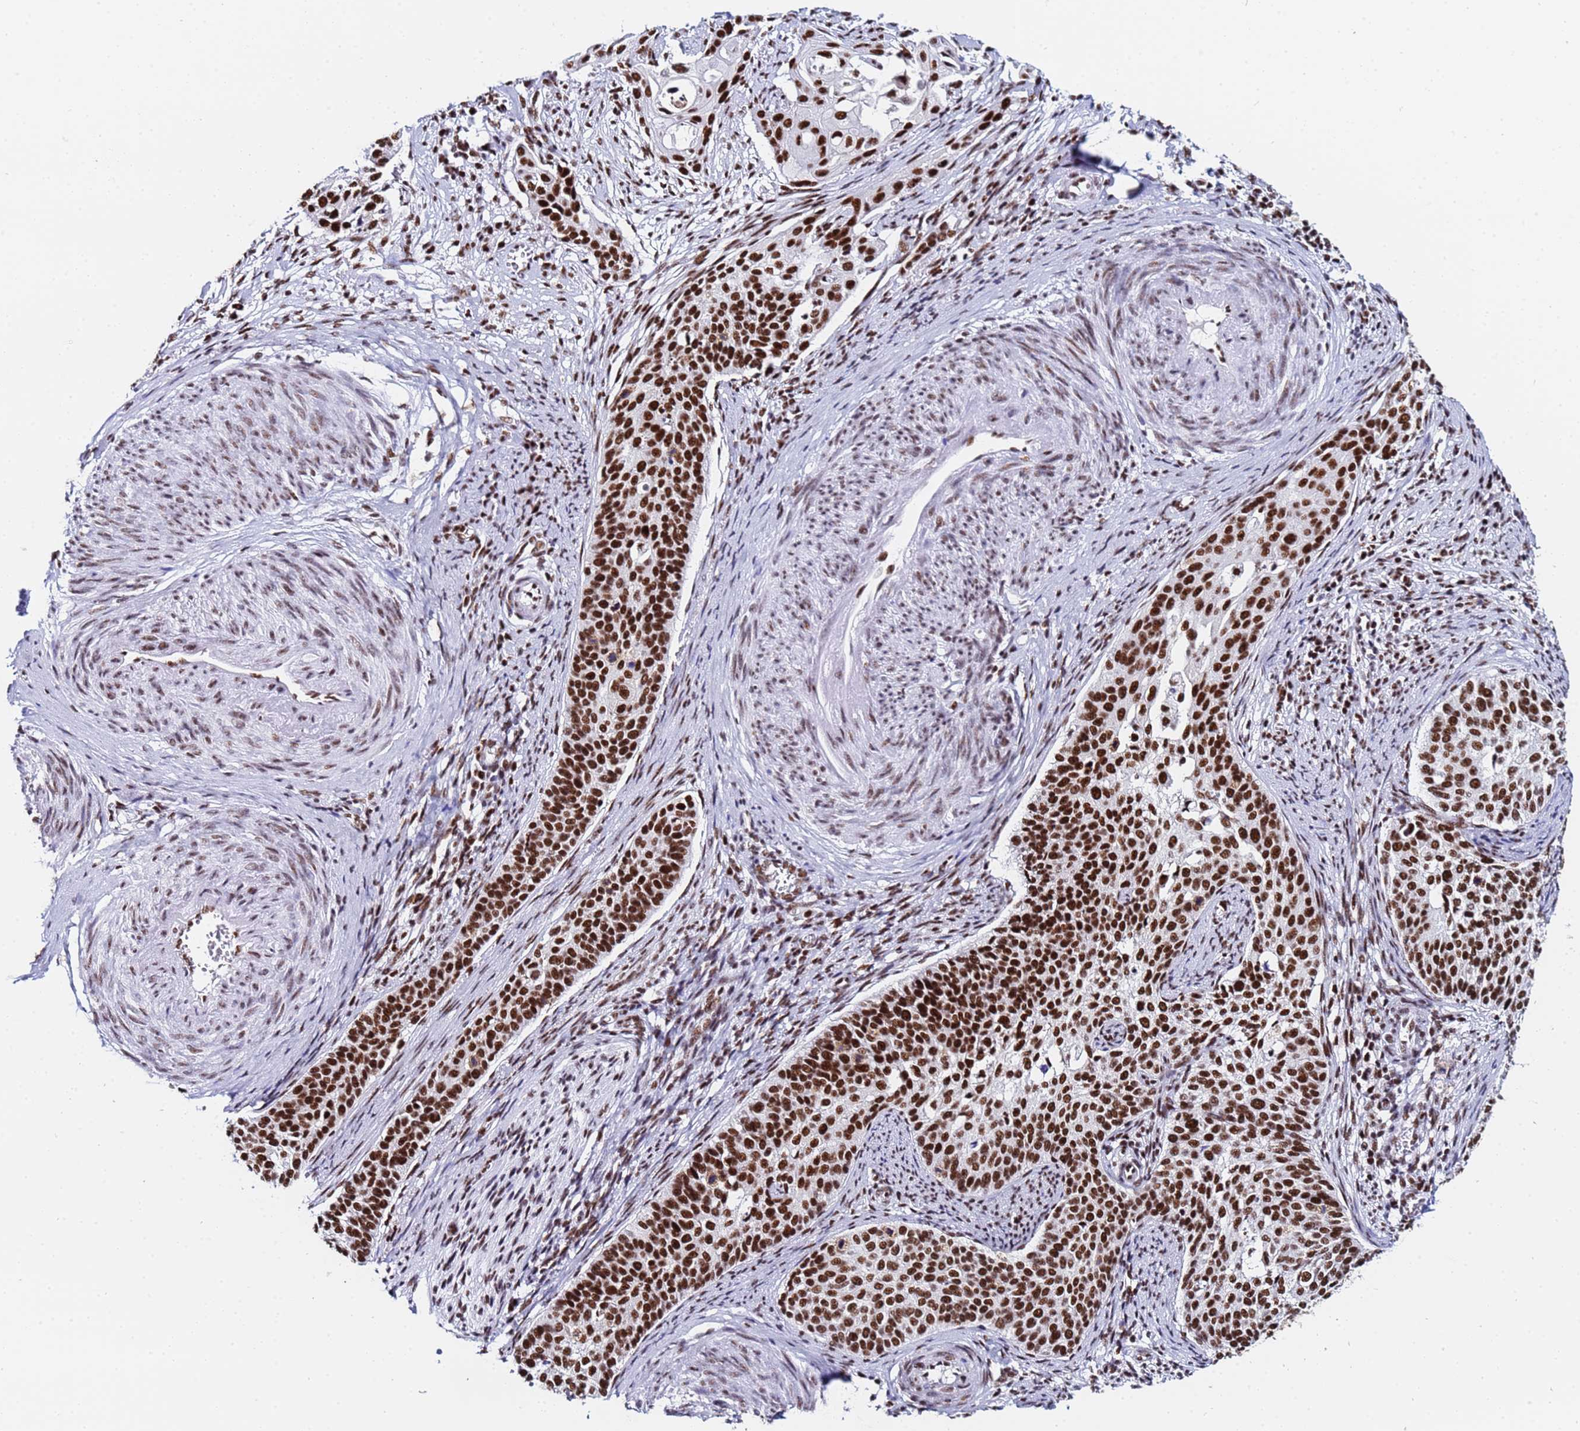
{"staining": {"intensity": "strong", "quantity": ">75%", "location": "nuclear"}, "tissue": "cervical cancer", "cell_type": "Tumor cells", "image_type": "cancer", "snomed": [{"axis": "morphology", "description": "Squamous cell carcinoma, NOS"}, {"axis": "topography", "description": "Cervix"}], "caption": "An image of squamous cell carcinoma (cervical) stained for a protein demonstrates strong nuclear brown staining in tumor cells.", "gene": "SNRPA1", "patient": {"sex": "female", "age": 44}}